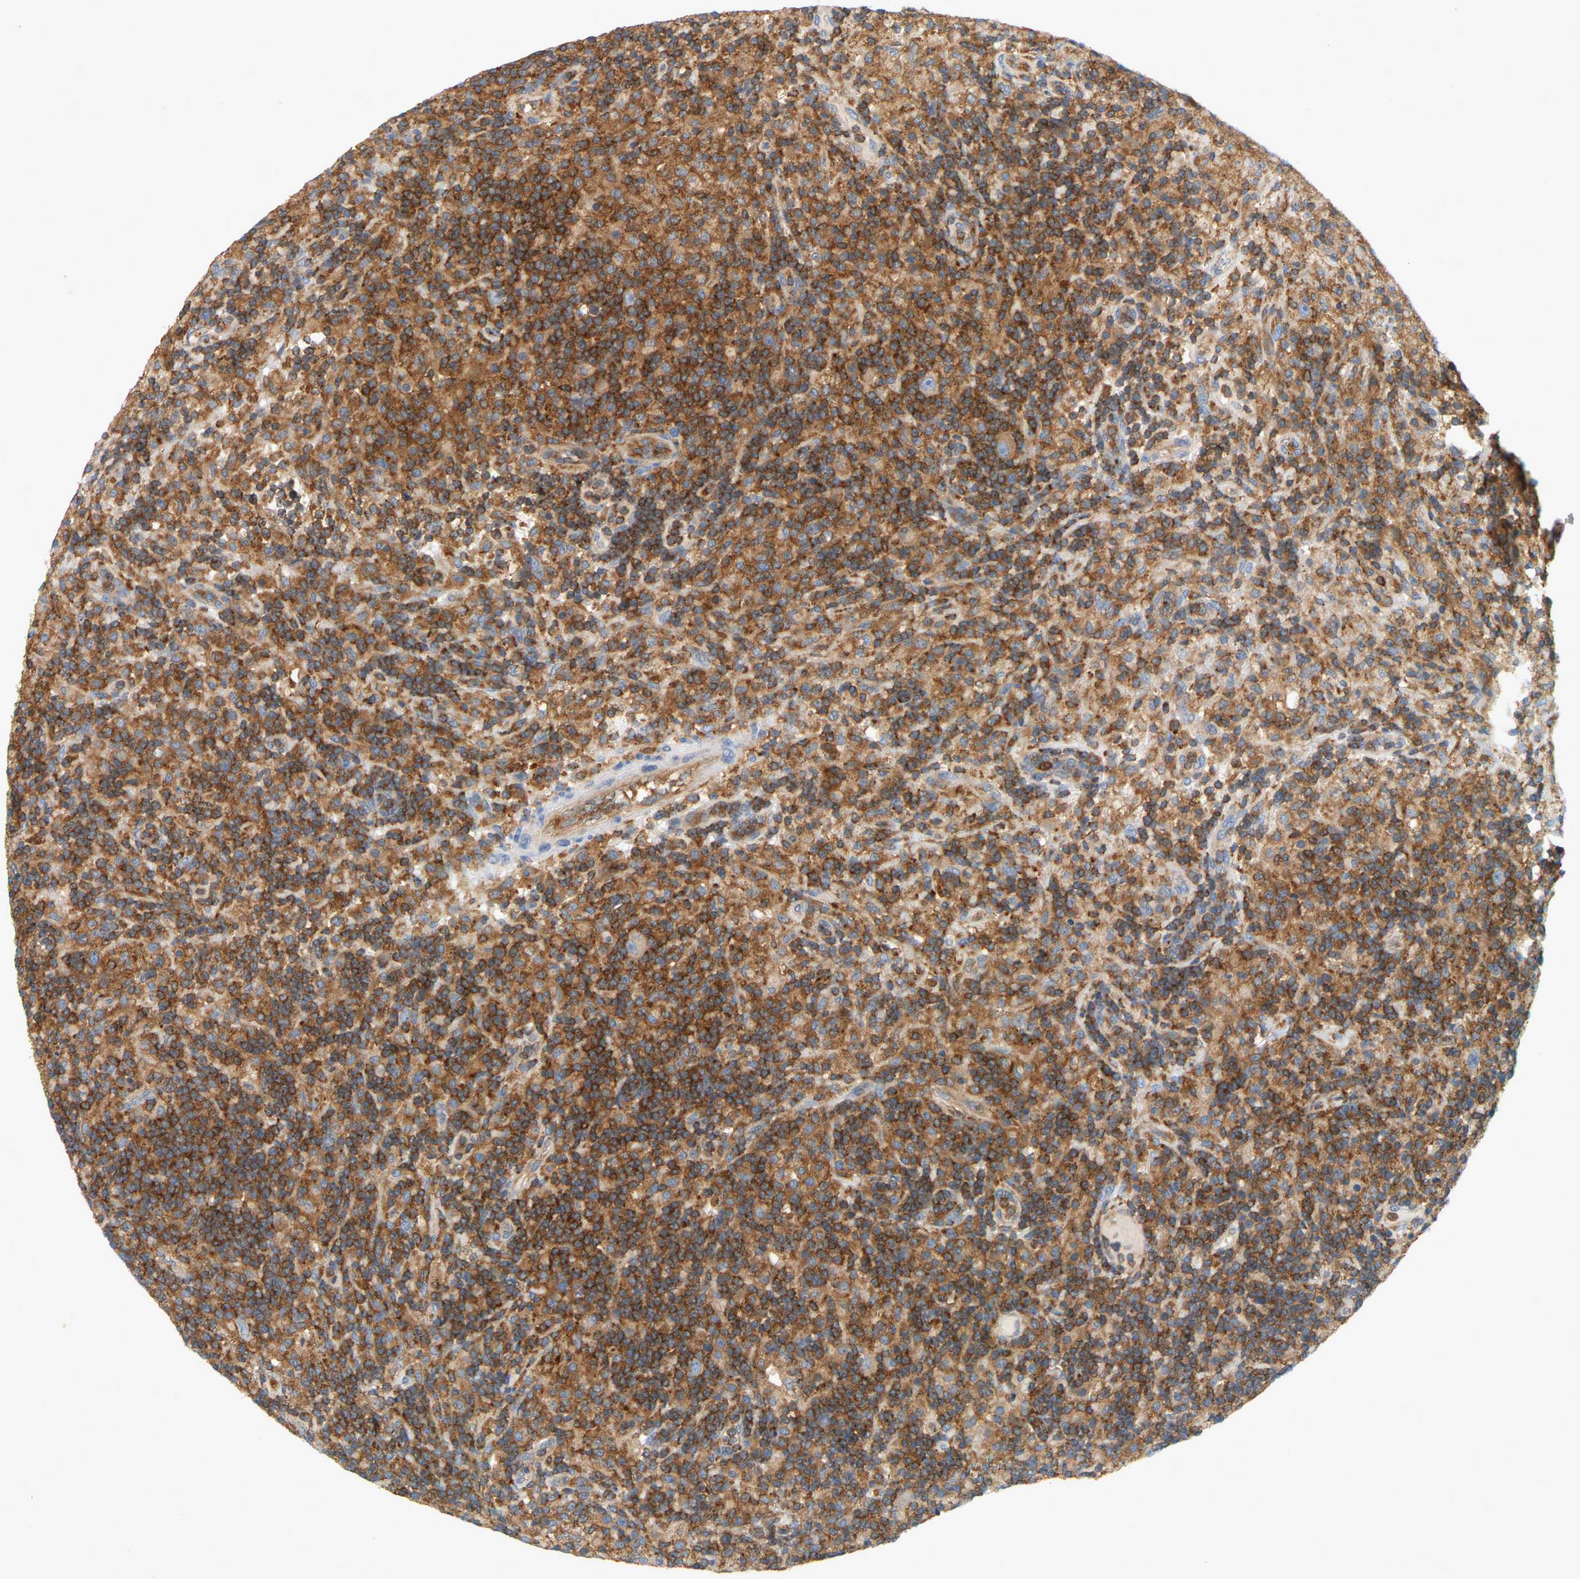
{"staining": {"intensity": "moderate", "quantity": "<25%", "location": "cytoplasmic/membranous"}, "tissue": "lymphoma", "cell_type": "Tumor cells", "image_type": "cancer", "snomed": [{"axis": "morphology", "description": "Hodgkin's disease, NOS"}, {"axis": "topography", "description": "Lymph node"}], "caption": "Moderate cytoplasmic/membranous expression for a protein is identified in approximately <25% of tumor cells of Hodgkin's disease using IHC.", "gene": "AKAP13", "patient": {"sex": "male", "age": 70}}